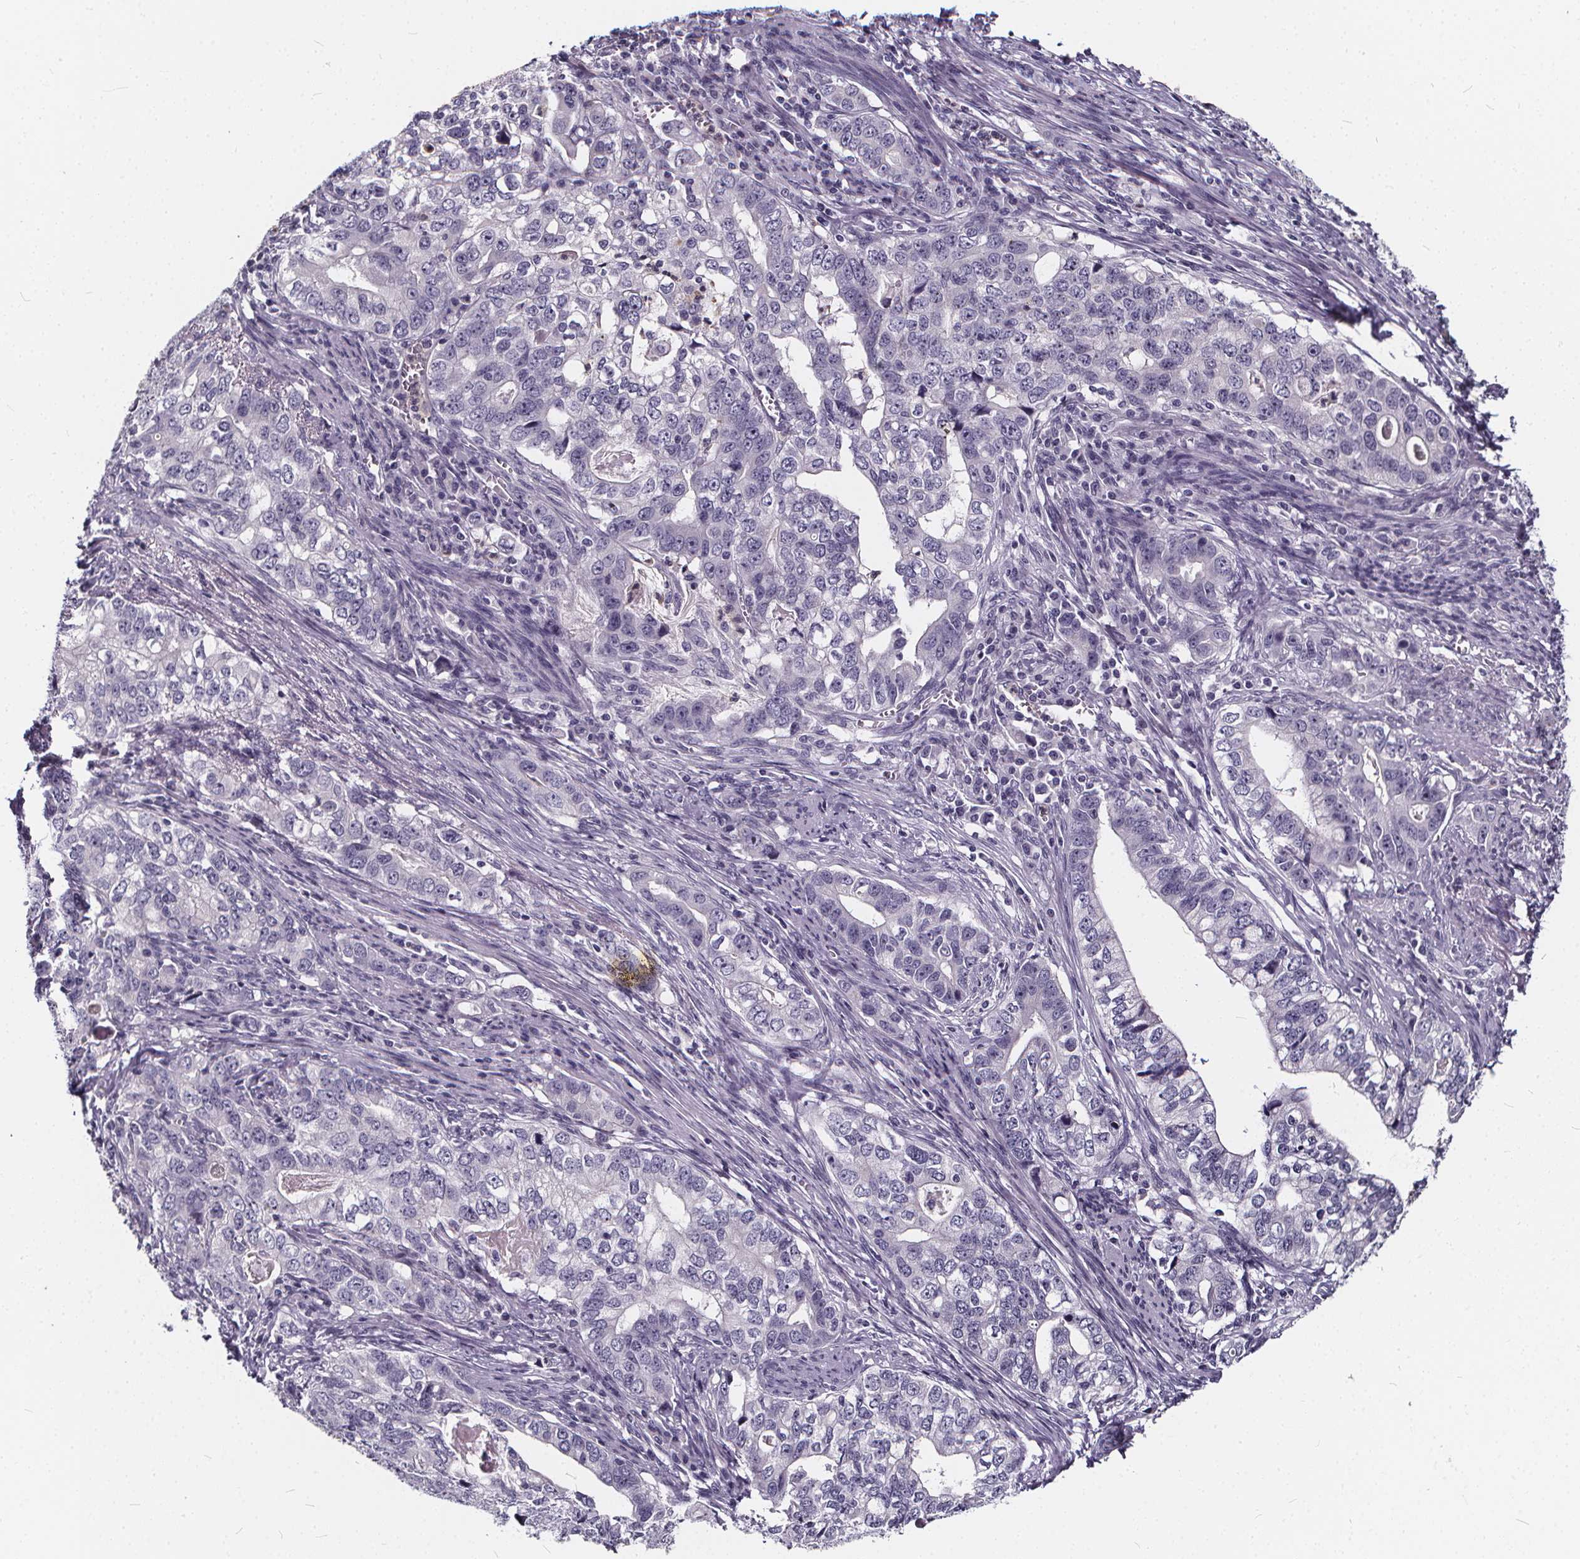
{"staining": {"intensity": "negative", "quantity": "none", "location": "none"}, "tissue": "stomach cancer", "cell_type": "Tumor cells", "image_type": "cancer", "snomed": [{"axis": "morphology", "description": "Adenocarcinoma, NOS"}, {"axis": "topography", "description": "Stomach, lower"}], "caption": "This photomicrograph is of stomach adenocarcinoma stained with immunohistochemistry (IHC) to label a protein in brown with the nuclei are counter-stained blue. There is no expression in tumor cells.", "gene": "SPEF2", "patient": {"sex": "female", "age": 72}}